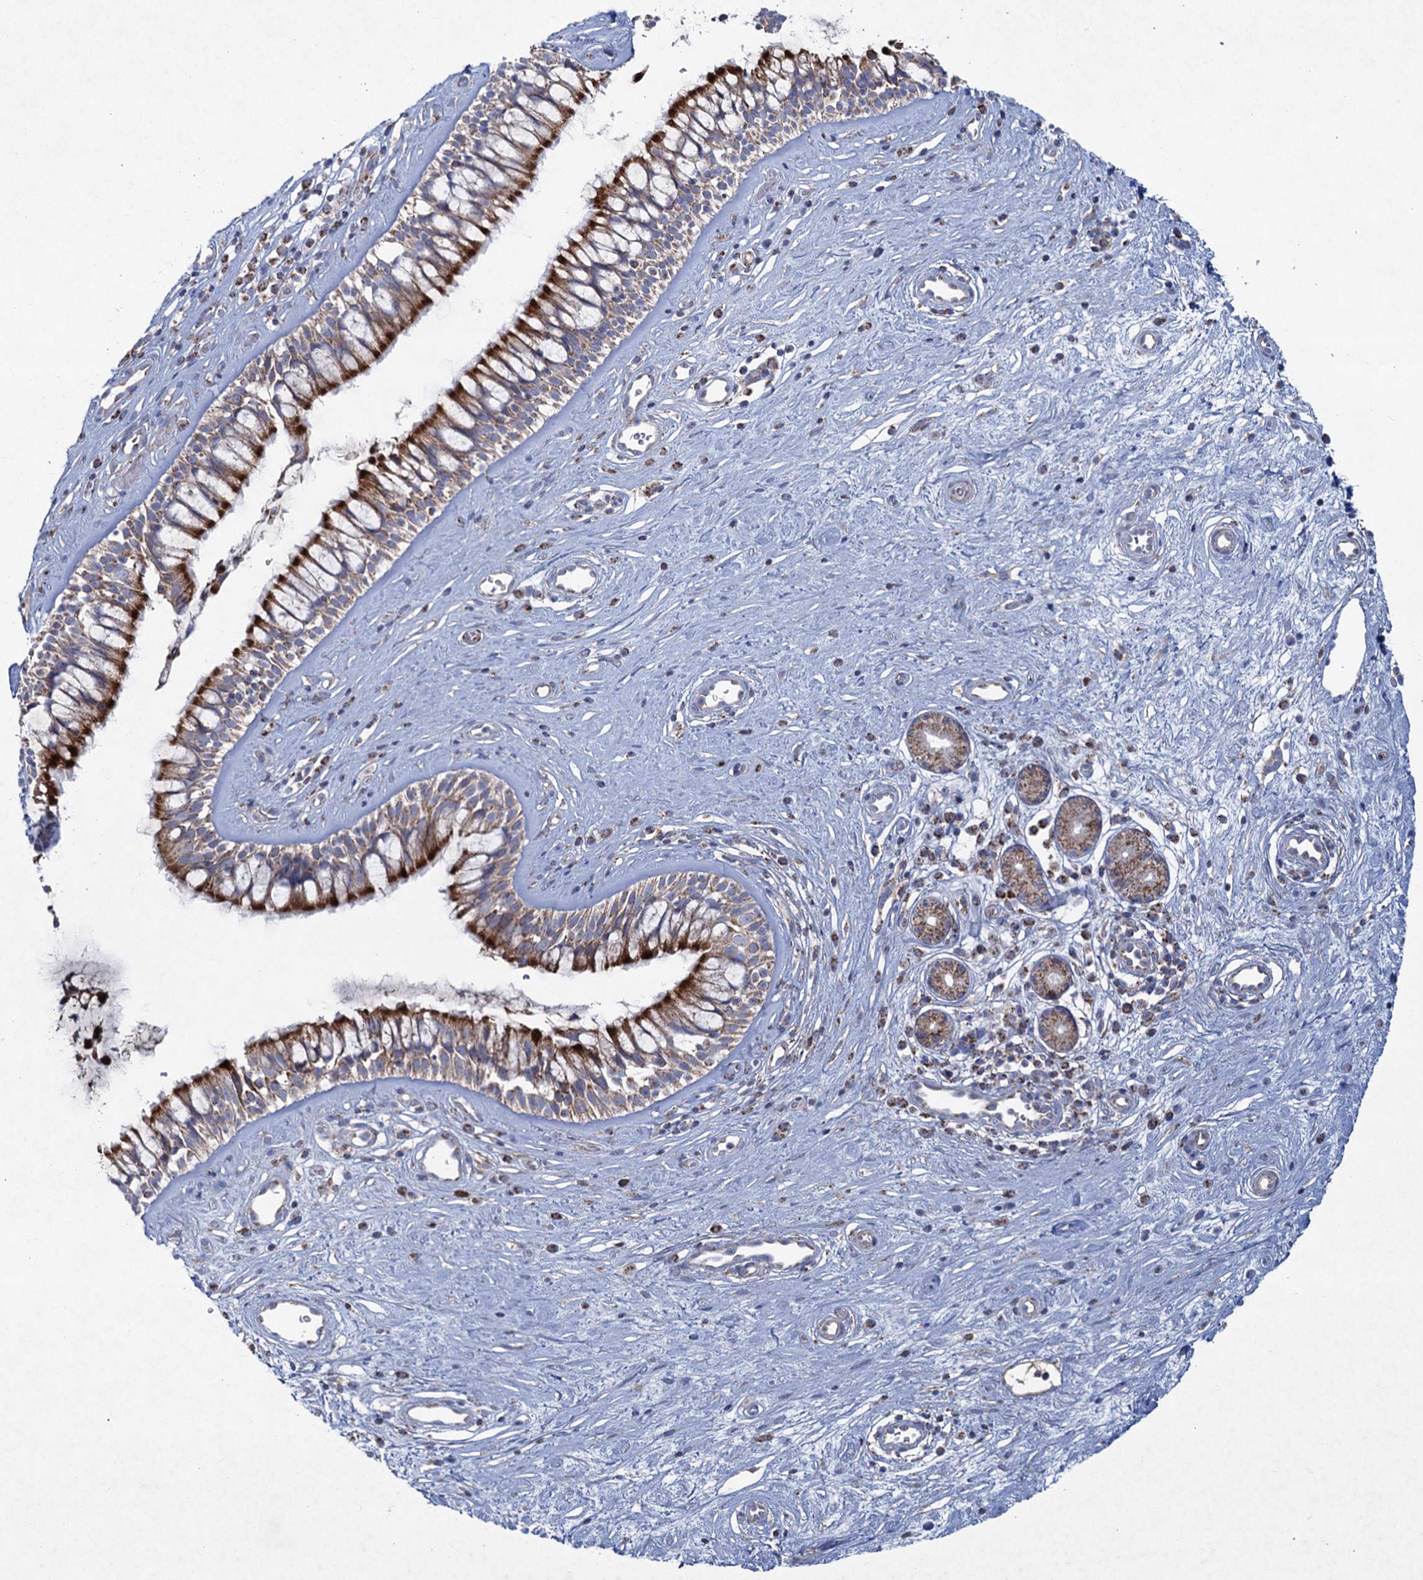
{"staining": {"intensity": "strong", "quantity": "25%-75%", "location": "cytoplasmic/membranous"}, "tissue": "nasopharynx", "cell_type": "Respiratory epithelial cells", "image_type": "normal", "snomed": [{"axis": "morphology", "description": "Normal tissue, NOS"}, {"axis": "topography", "description": "Nasopharynx"}], "caption": "Protein expression analysis of normal nasopharynx displays strong cytoplasmic/membranous staining in about 25%-75% of respiratory epithelial cells.", "gene": "GTPBP3", "patient": {"sex": "male", "age": 32}}